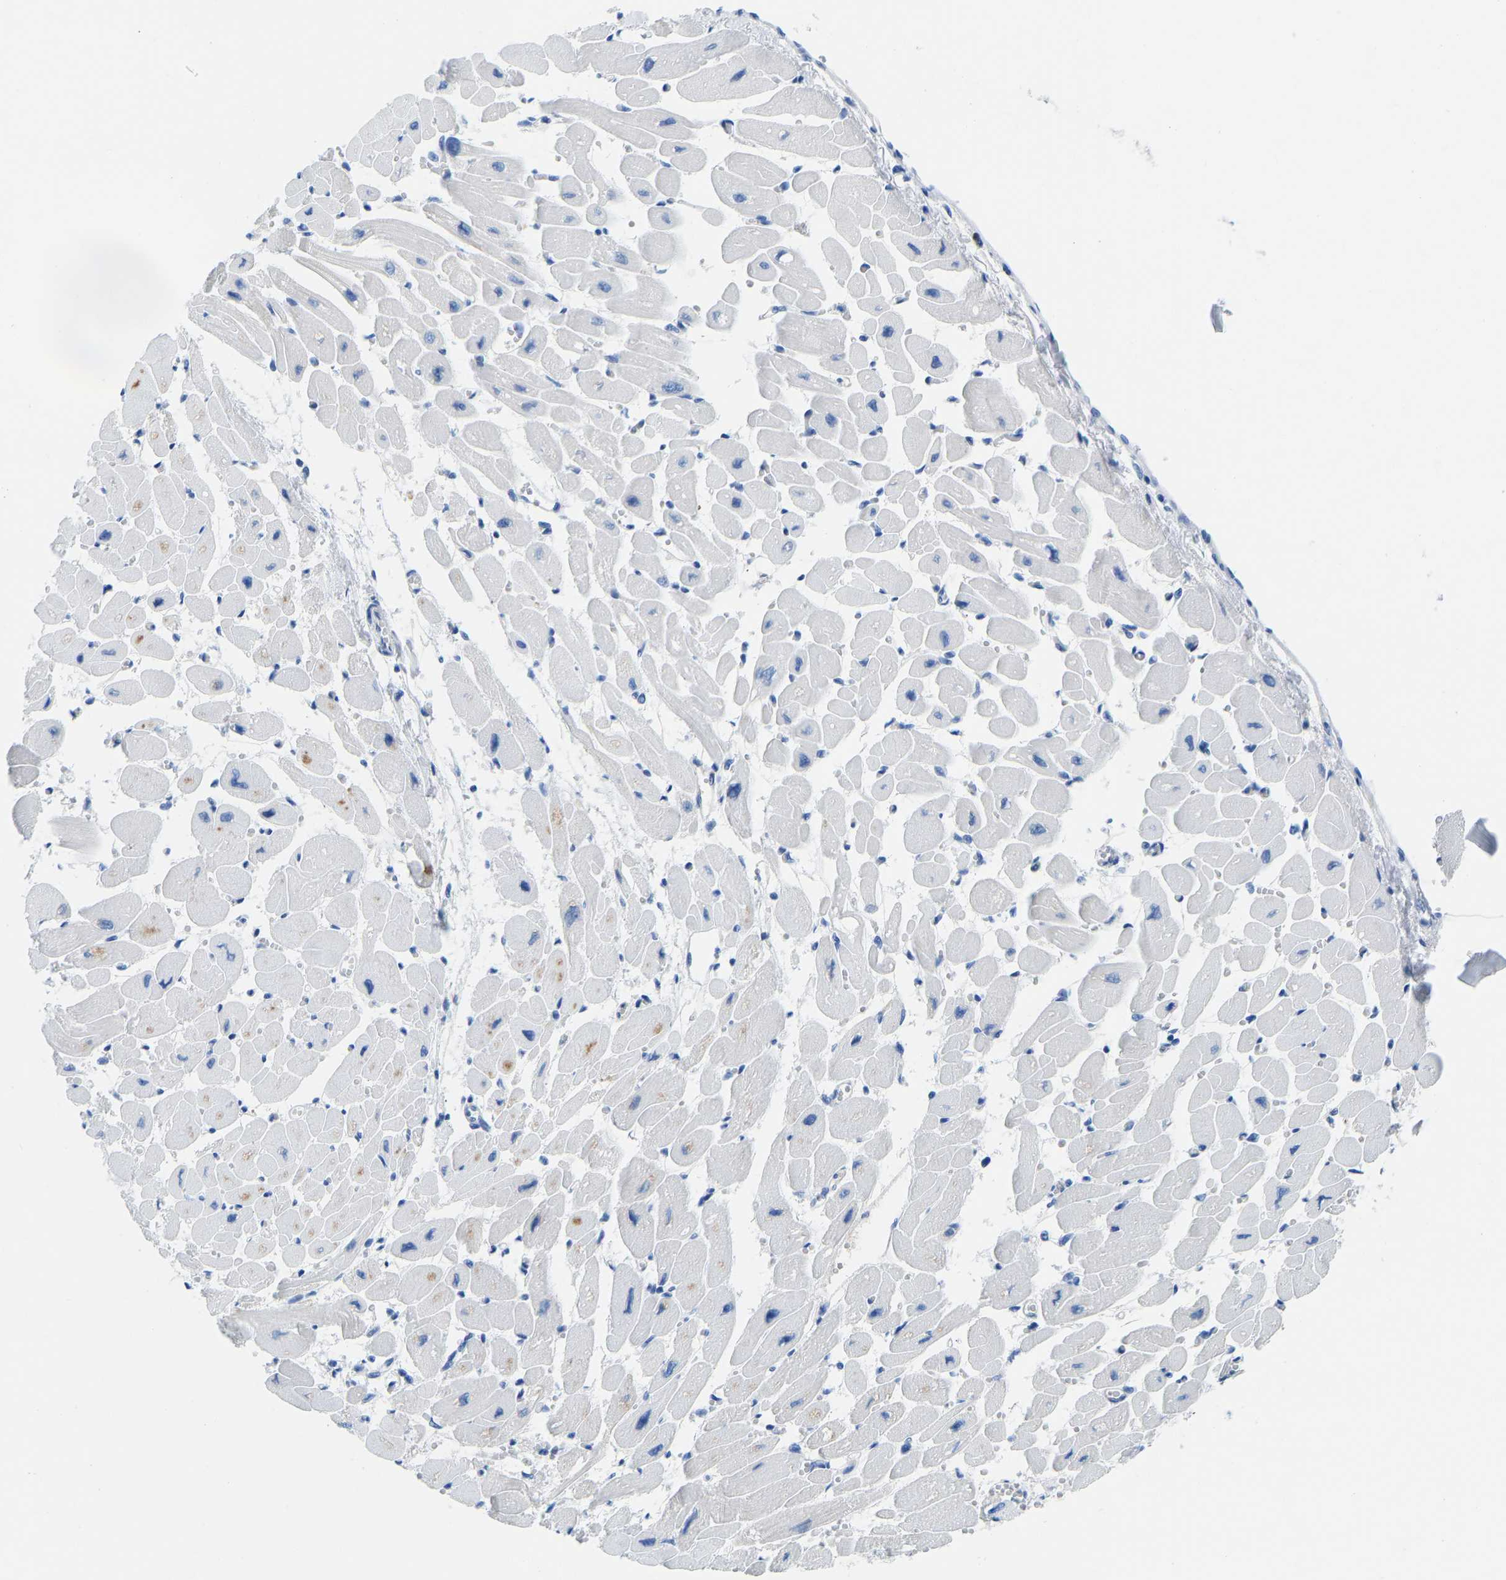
{"staining": {"intensity": "weak", "quantity": "25%-75%", "location": "cytoplasmic/membranous"}, "tissue": "heart muscle", "cell_type": "Cardiomyocytes", "image_type": "normal", "snomed": [{"axis": "morphology", "description": "Normal tissue, NOS"}, {"axis": "topography", "description": "Heart"}], "caption": "Unremarkable heart muscle shows weak cytoplasmic/membranous expression in about 25%-75% of cardiomyocytes, visualized by immunohistochemistry. (Brightfield microscopy of DAB IHC at high magnification).", "gene": "NKAIN3", "patient": {"sex": "female", "age": 54}}